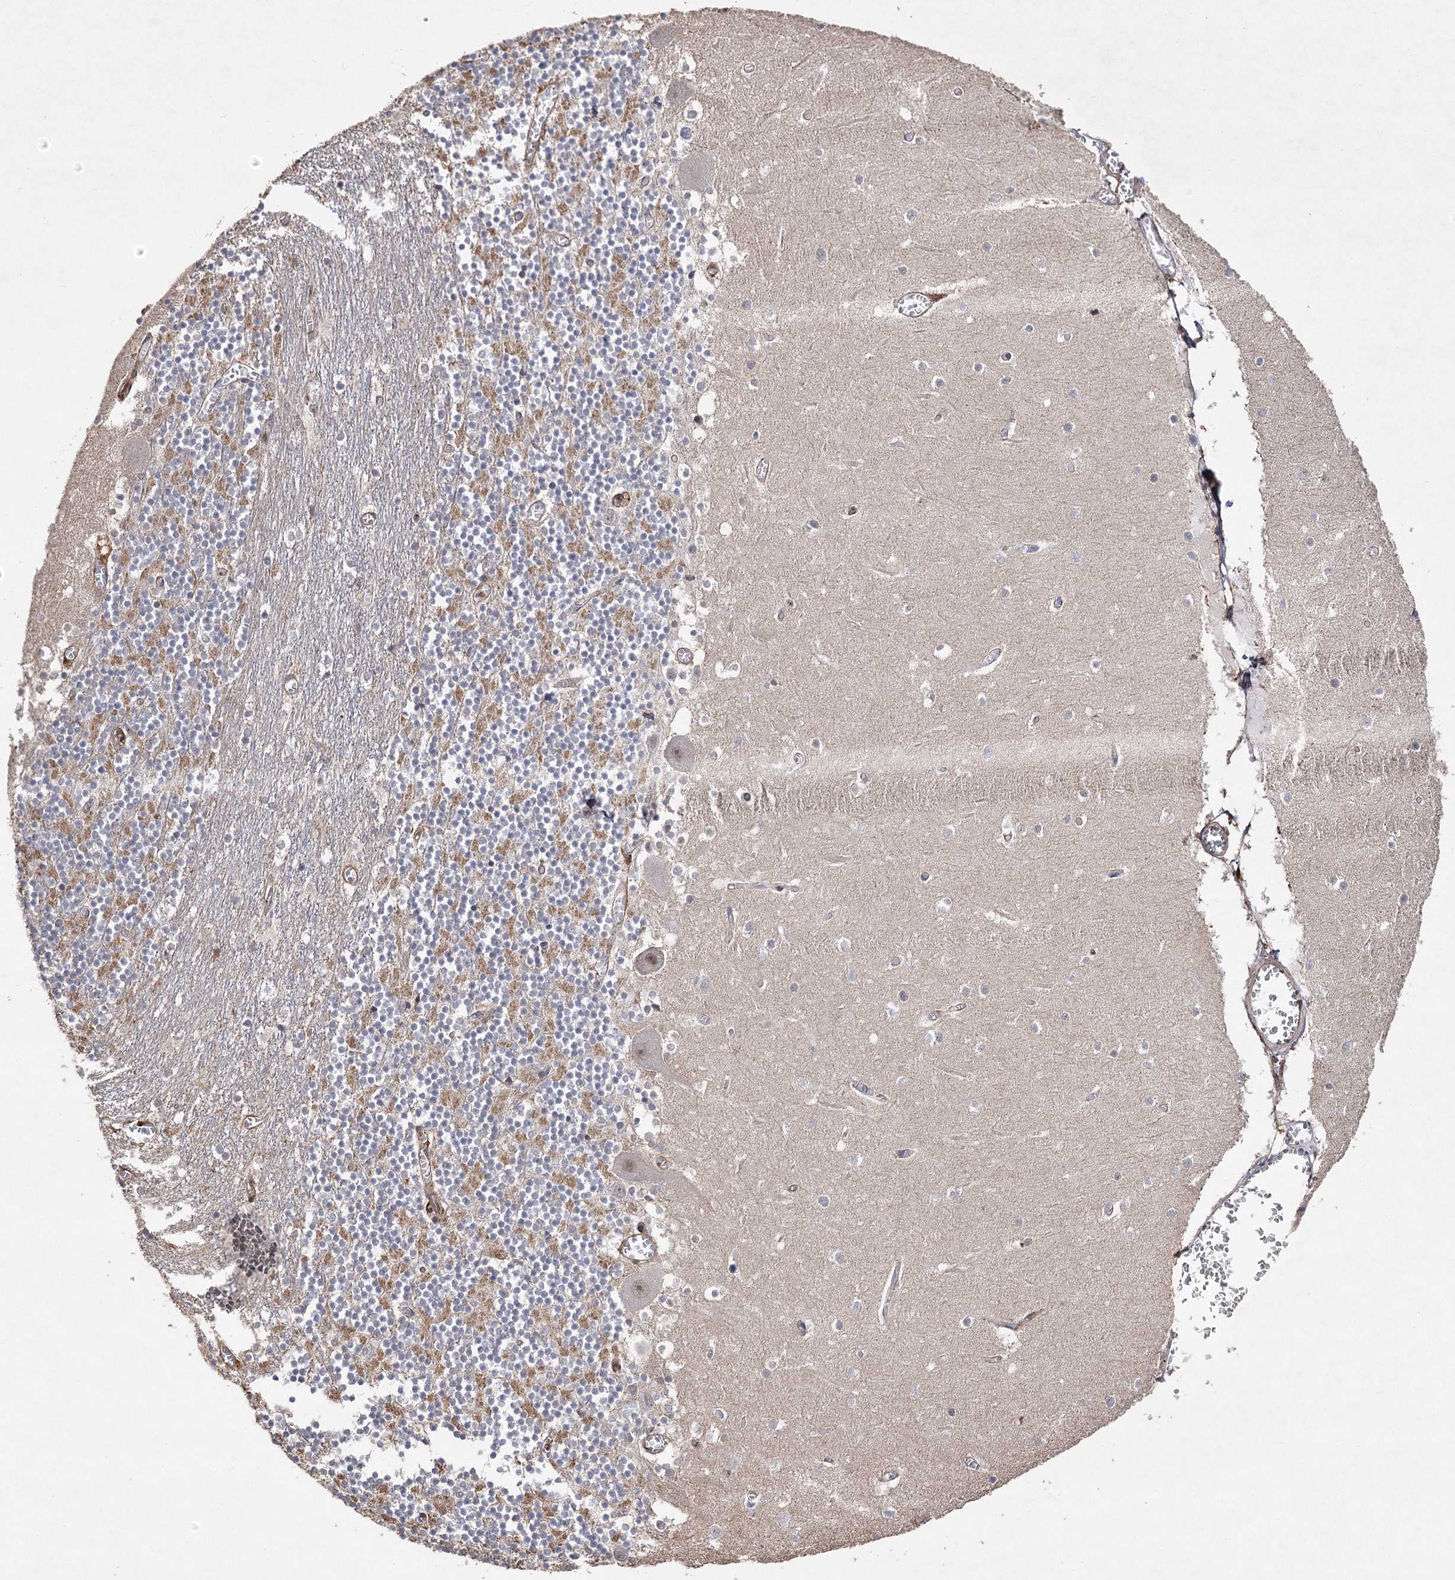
{"staining": {"intensity": "negative", "quantity": "none", "location": "none"}, "tissue": "cerebellum", "cell_type": "Cells in granular layer", "image_type": "normal", "snomed": [{"axis": "morphology", "description": "Normal tissue, NOS"}, {"axis": "topography", "description": "Cerebellum"}], "caption": "High magnification brightfield microscopy of unremarkable cerebellum stained with DAB (brown) and counterstained with hematoxylin (blue): cells in granular layer show no significant staining.", "gene": "OBSL1", "patient": {"sex": "female", "age": 28}}